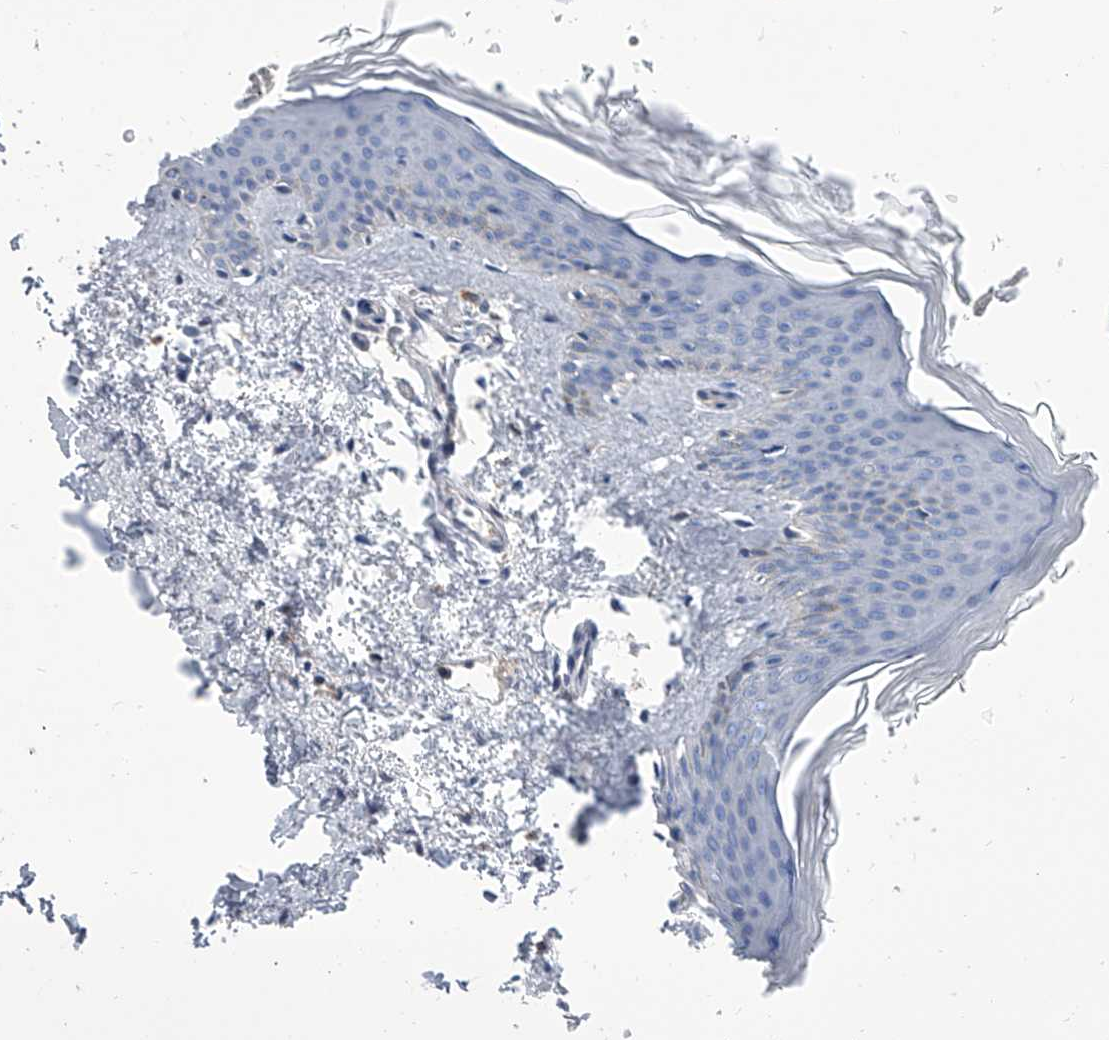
{"staining": {"intensity": "negative", "quantity": "none", "location": "none"}, "tissue": "skin", "cell_type": "Fibroblasts", "image_type": "normal", "snomed": [{"axis": "morphology", "description": "Normal tissue, NOS"}, {"axis": "topography", "description": "Skin"}], "caption": "A high-resolution image shows IHC staining of normal skin, which demonstrates no significant positivity in fibroblasts.", "gene": "SERPINB9", "patient": {"sex": "female", "age": 27}}